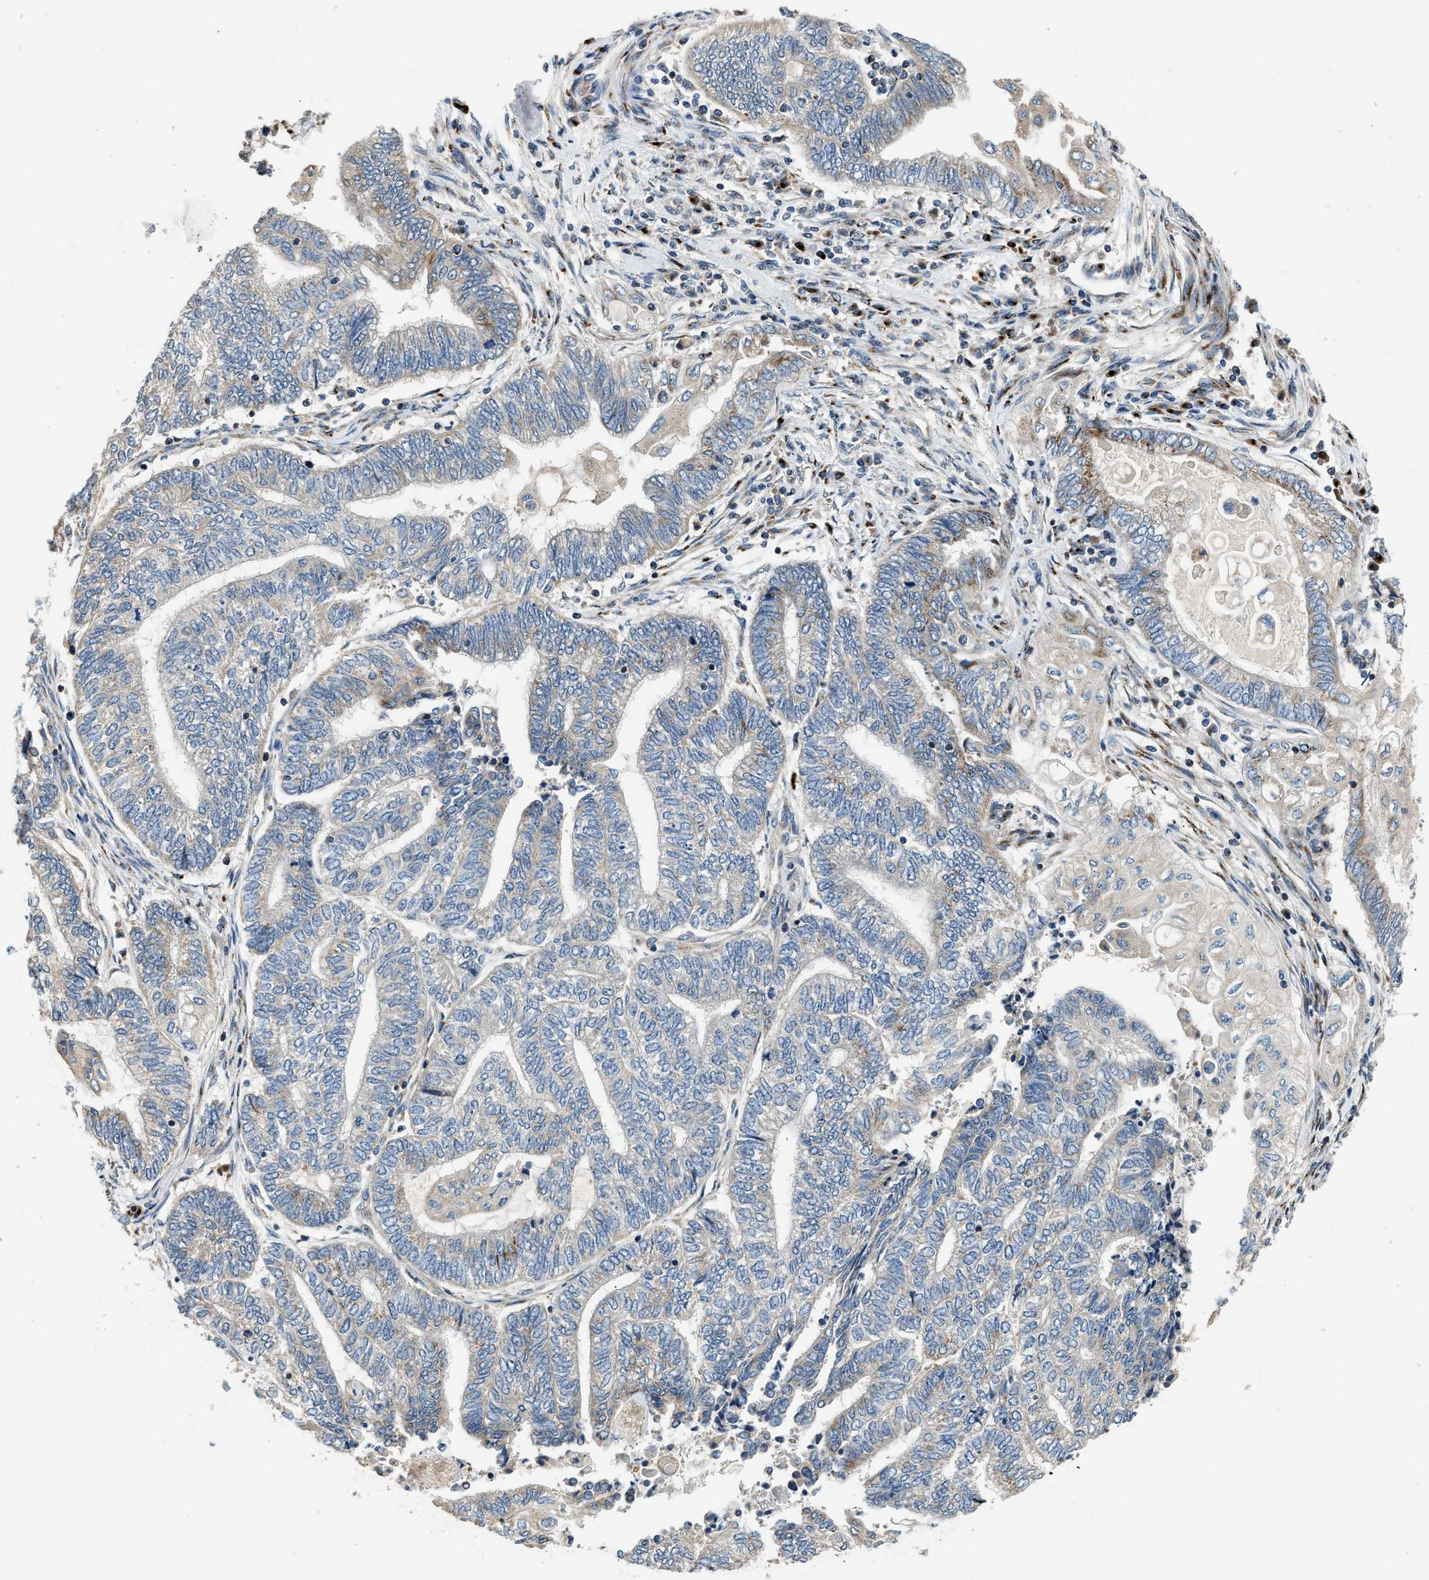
{"staining": {"intensity": "weak", "quantity": "<25%", "location": "cytoplasmic/membranous"}, "tissue": "endometrial cancer", "cell_type": "Tumor cells", "image_type": "cancer", "snomed": [{"axis": "morphology", "description": "Adenocarcinoma, NOS"}, {"axis": "topography", "description": "Uterus"}, {"axis": "topography", "description": "Endometrium"}], "caption": "This is an immunohistochemistry histopathology image of human endometrial cancer. There is no positivity in tumor cells.", "gene": "FUT8", "patient": {"sex": "female", "age": 70}}